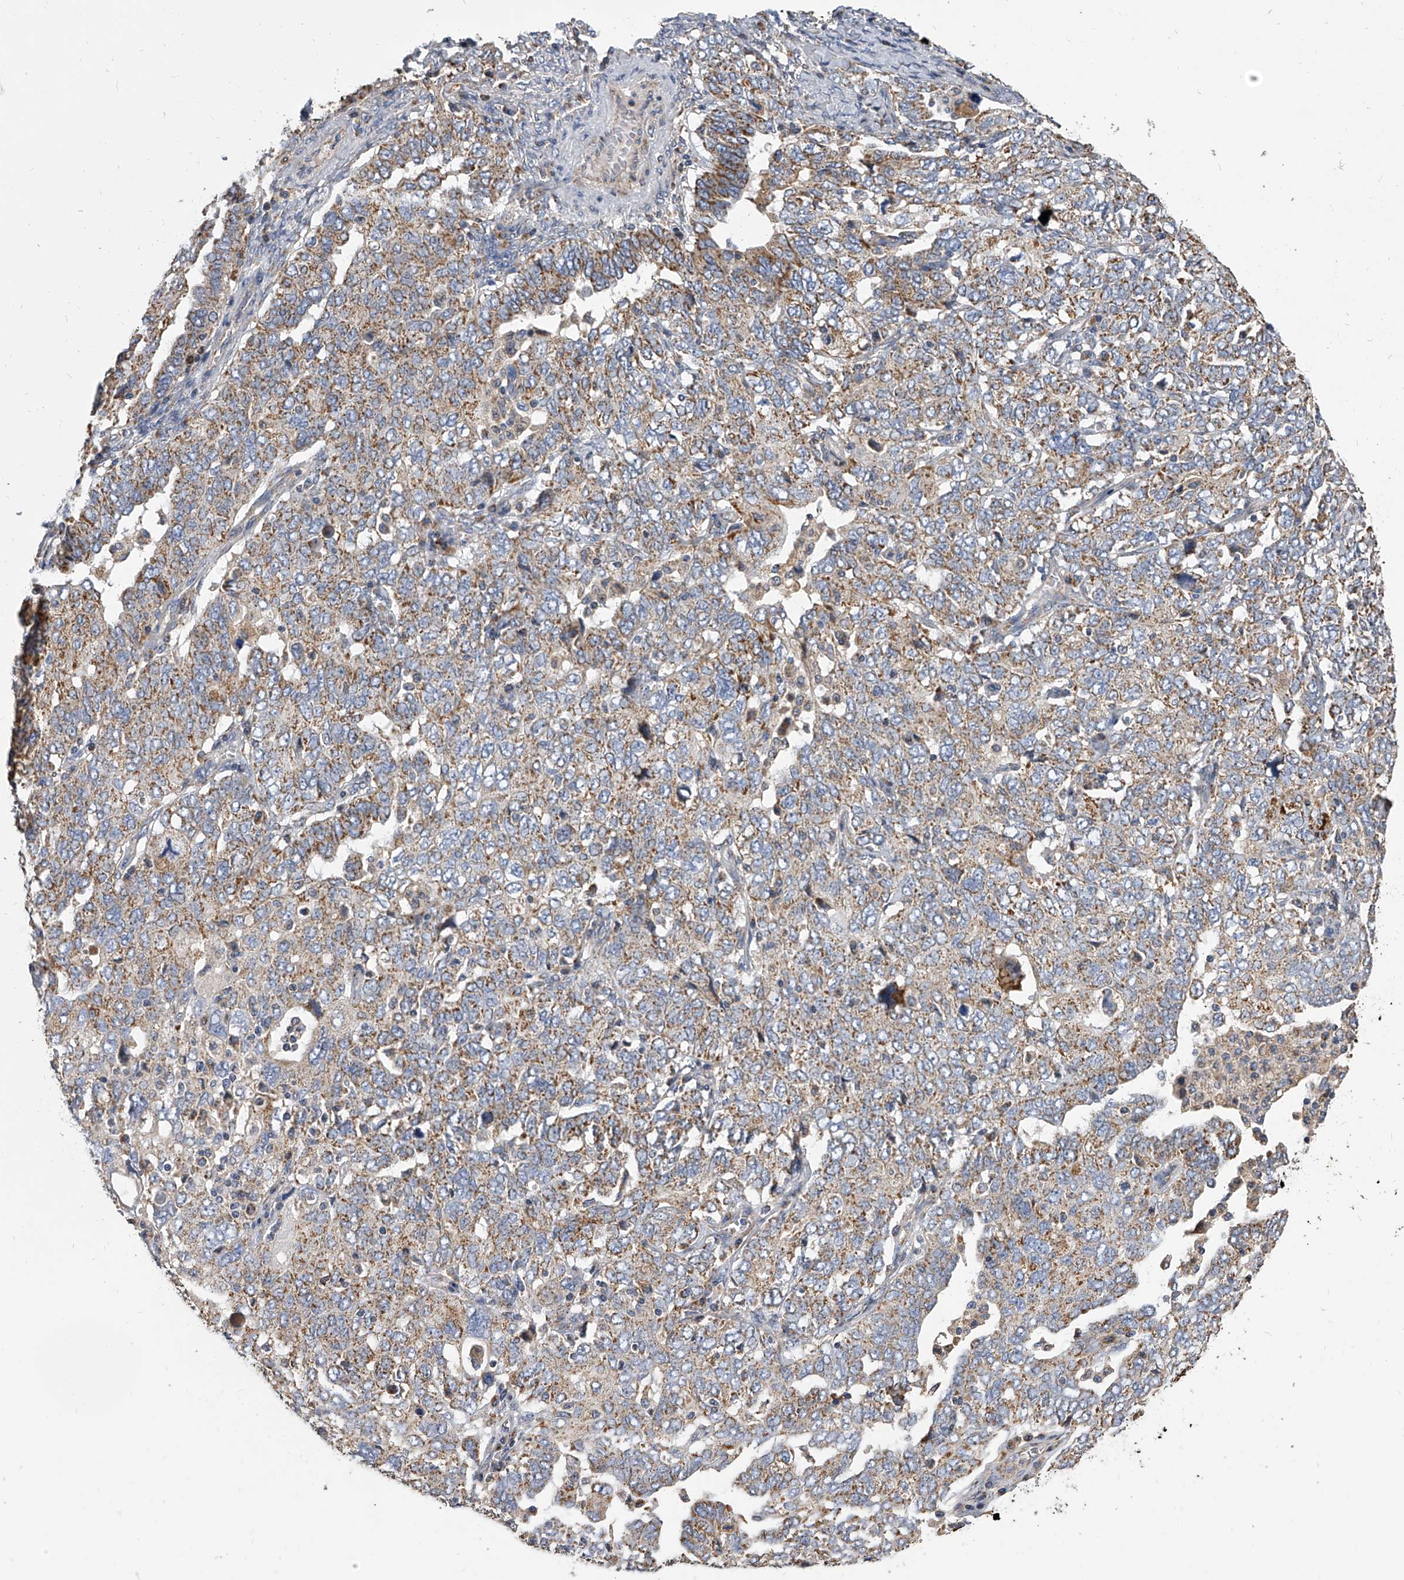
{"staining": {"intensity": "moderate", "quantity": "25%-75%", "location": "cytoplasmic/membranous"}, "tissue": "ovarian cancer", "cell_type": "Tumor cells", "image_type": "cancer", "snomed": [{"axis": "morphology", "description": "Carcinoma, endometroid"}, {"axis": "topography", "description": "Ovary"}], "caption": "Moderate cytoplasmic/membranous positivity is seen in about 25%-75% of tumor cells in ovarian cancer (endometroid carcinoma).", "gene": "MRPL28", "patient": {"sex": "female", "age": 62}}